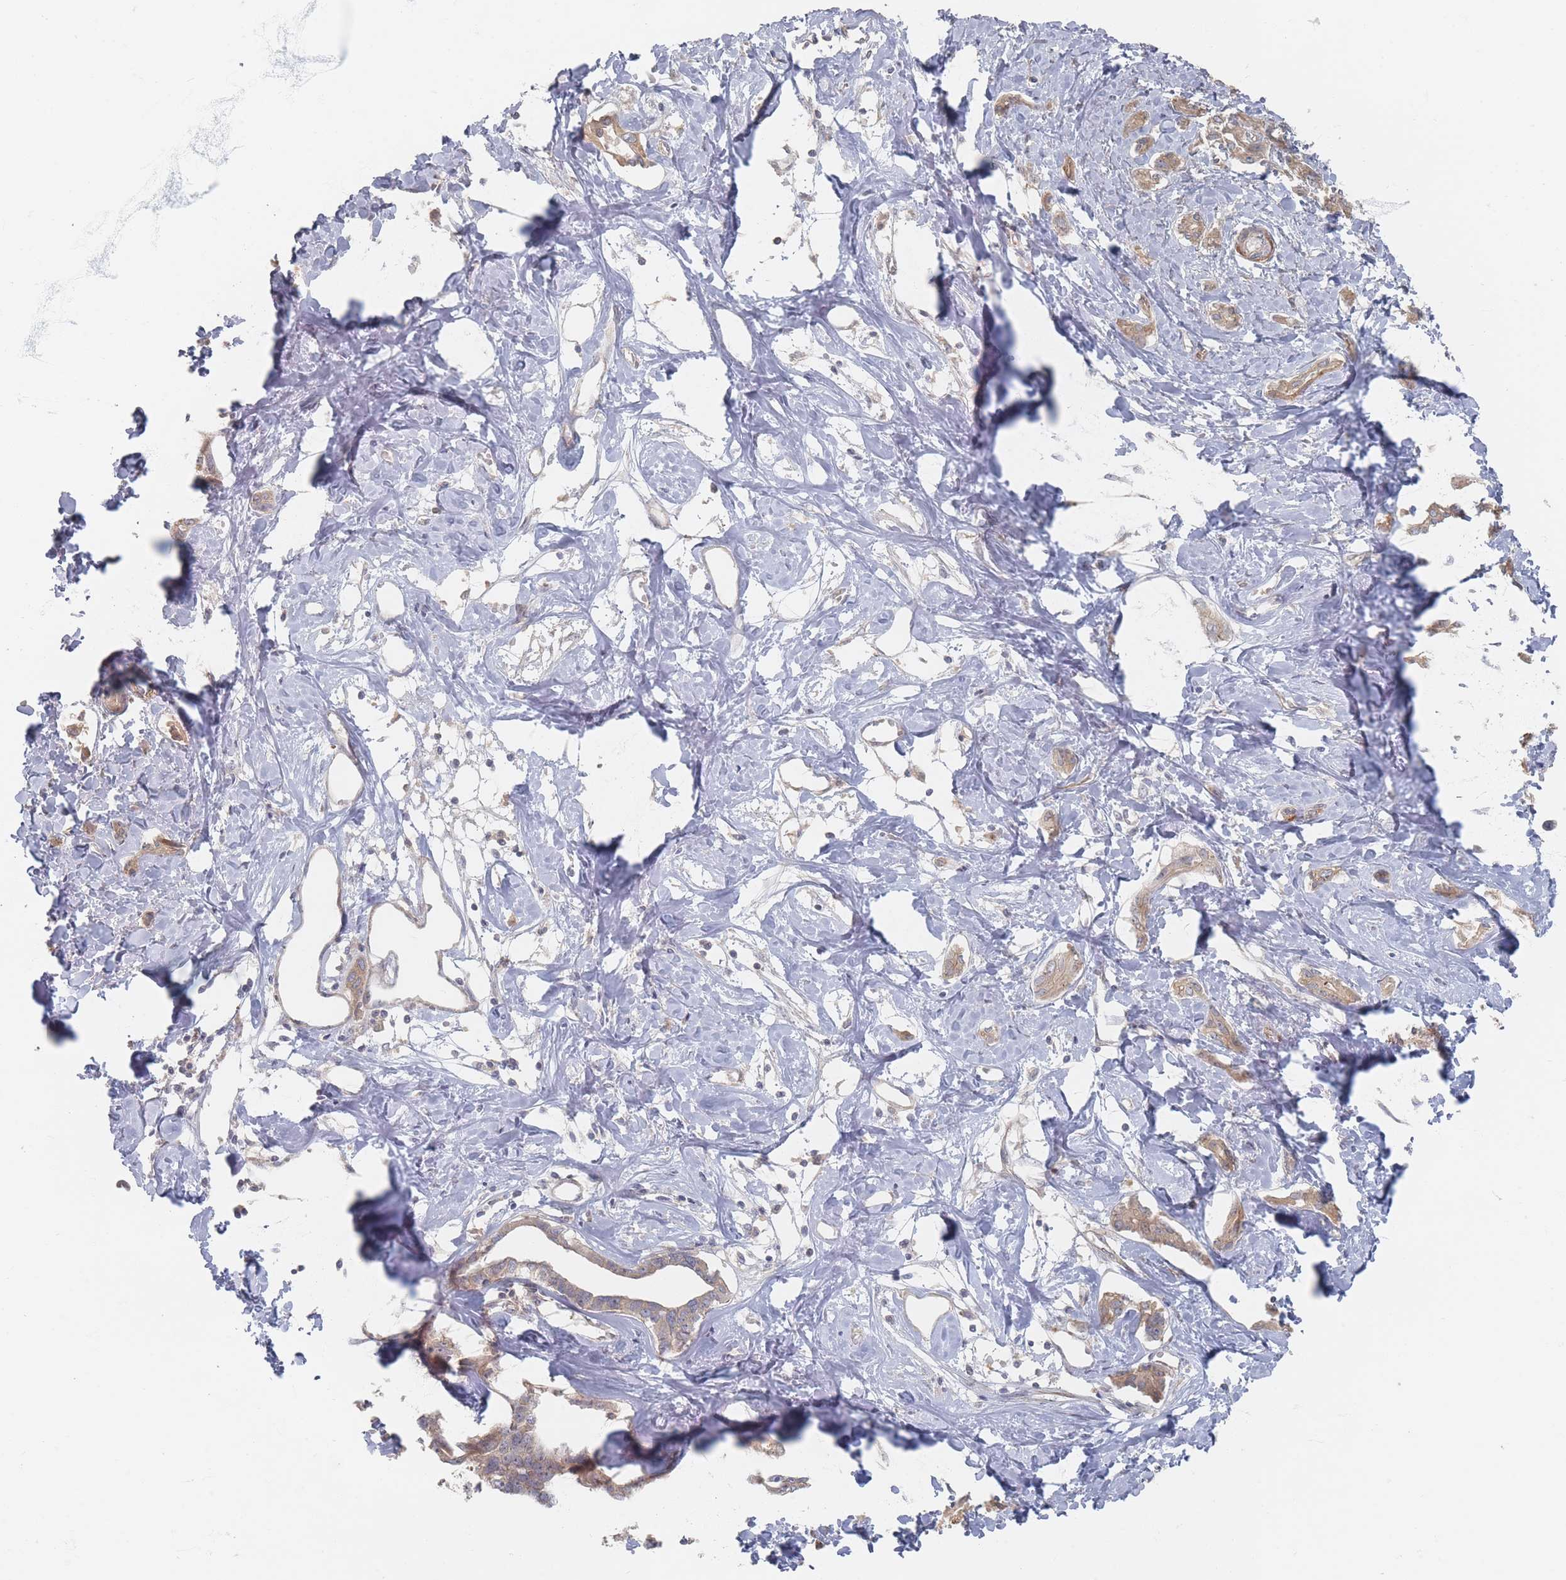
{"staining": {"intensity": "weak", "quantity": "25%-75%", "location": "cytoplasmic/membranous"}, "tissue": "liver cancer", "cell_type": "Tumor cells", "image_type": "cancer", "snomed": [{"axis": "morphology", "description": "Cholangiocarcinoma"}, {"axis": "topography", "description": "Liver"}], "caption": "Human liver cancer stained with a protein marker reveals weak staining in tumor cells.", "gene": "GLE1", "patient": {"sex": "male", "age": 59}}